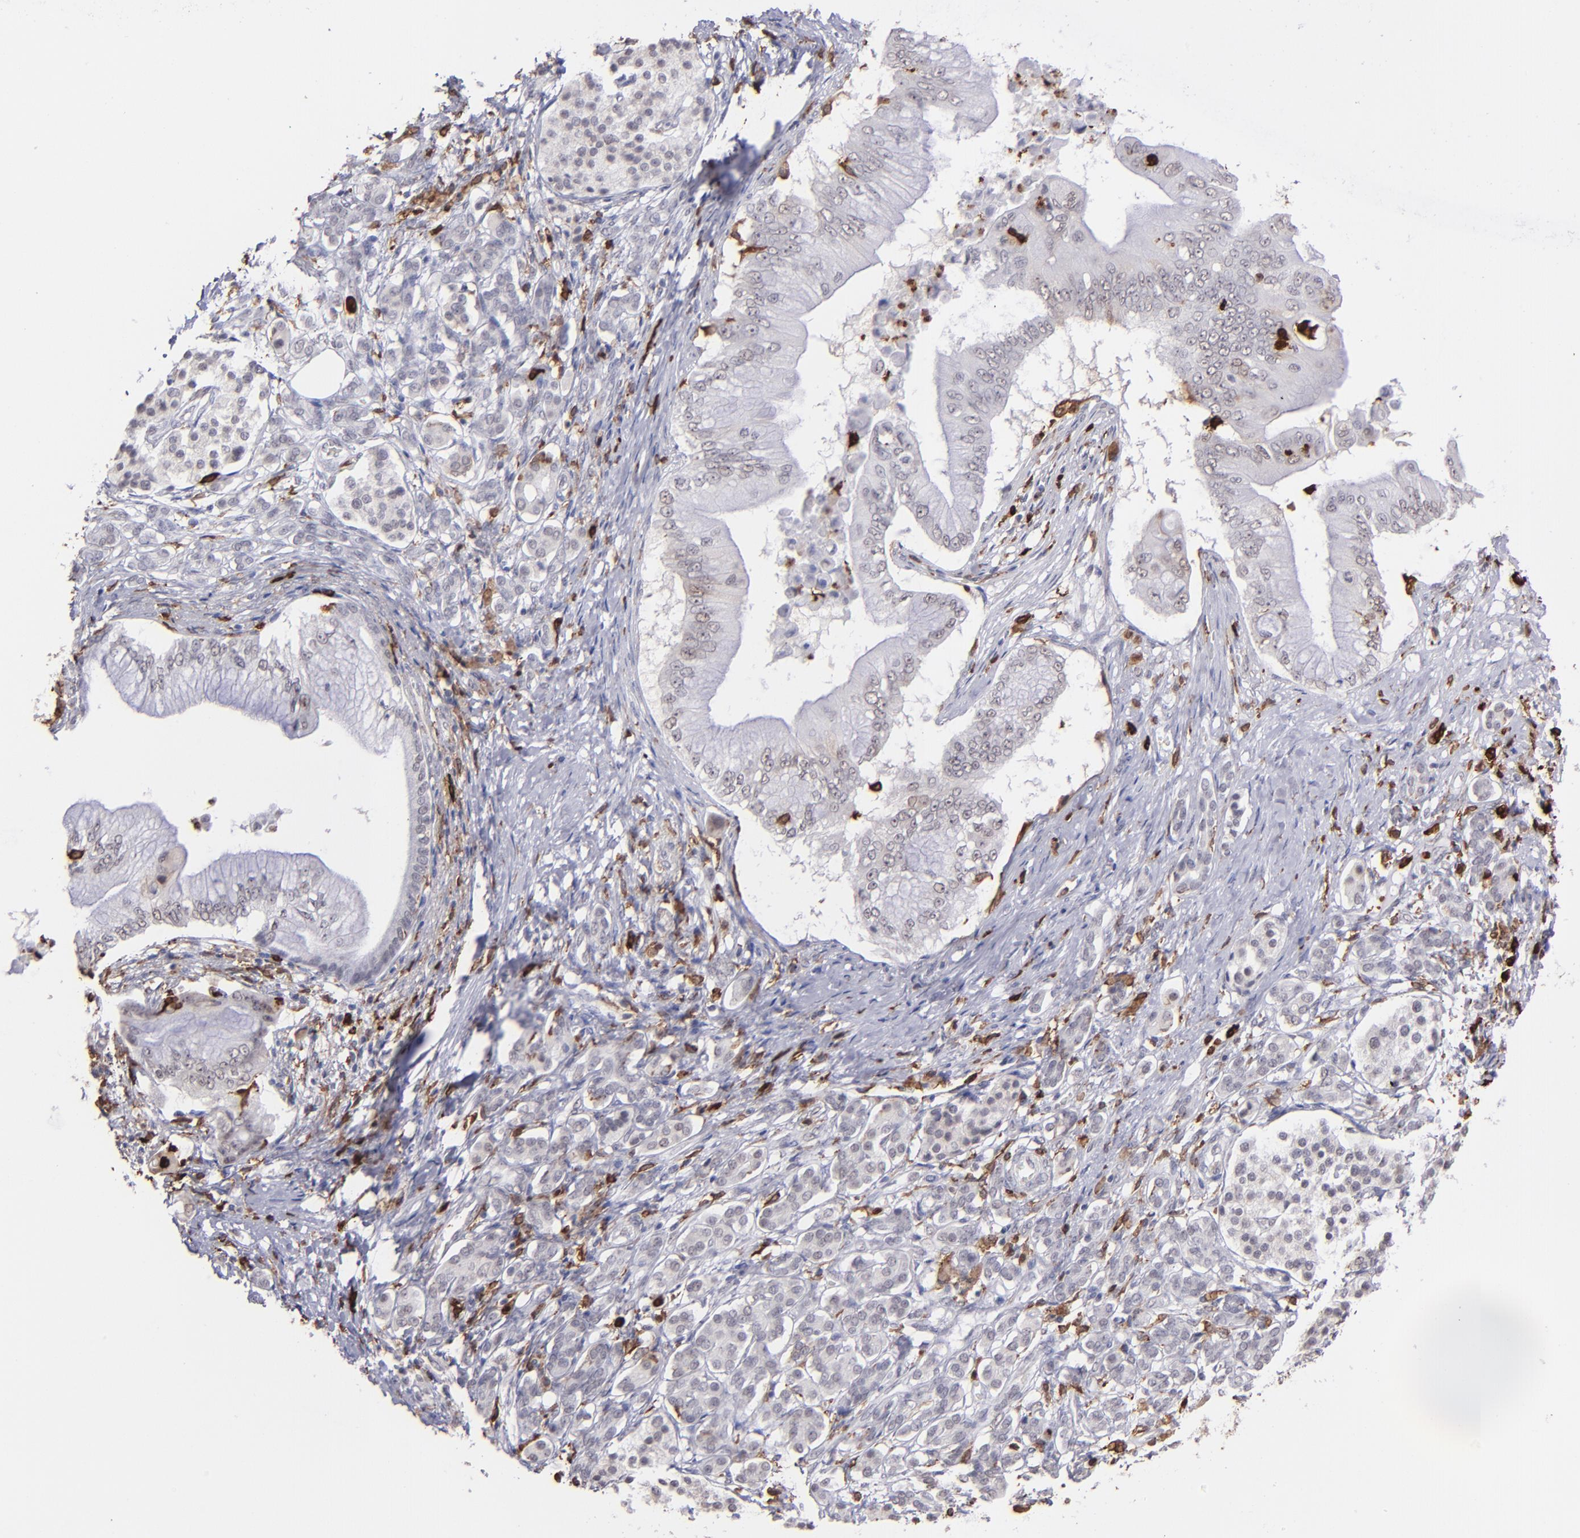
{"staining": {"intensity": "negative", "quantity": "none", "location": "none"}, "tissue": "pancreatic cancer", "cell_type": "Tumor cells", "image_type": "cancer", "snomed": [{"axis": "morphology", "description": "Adenocarcinoma, NOS"}, {"axis": "topography", "description": "Pancreas"}], "caption": "Tumor cells are negative for brown protein staining in pancreatic cancer (adenocarcinoma). (Immunohistochemistry, brightfield microscopy, high magnification).", "gene": "NCF2", "patient": {"sex": "male", "age": 62}}